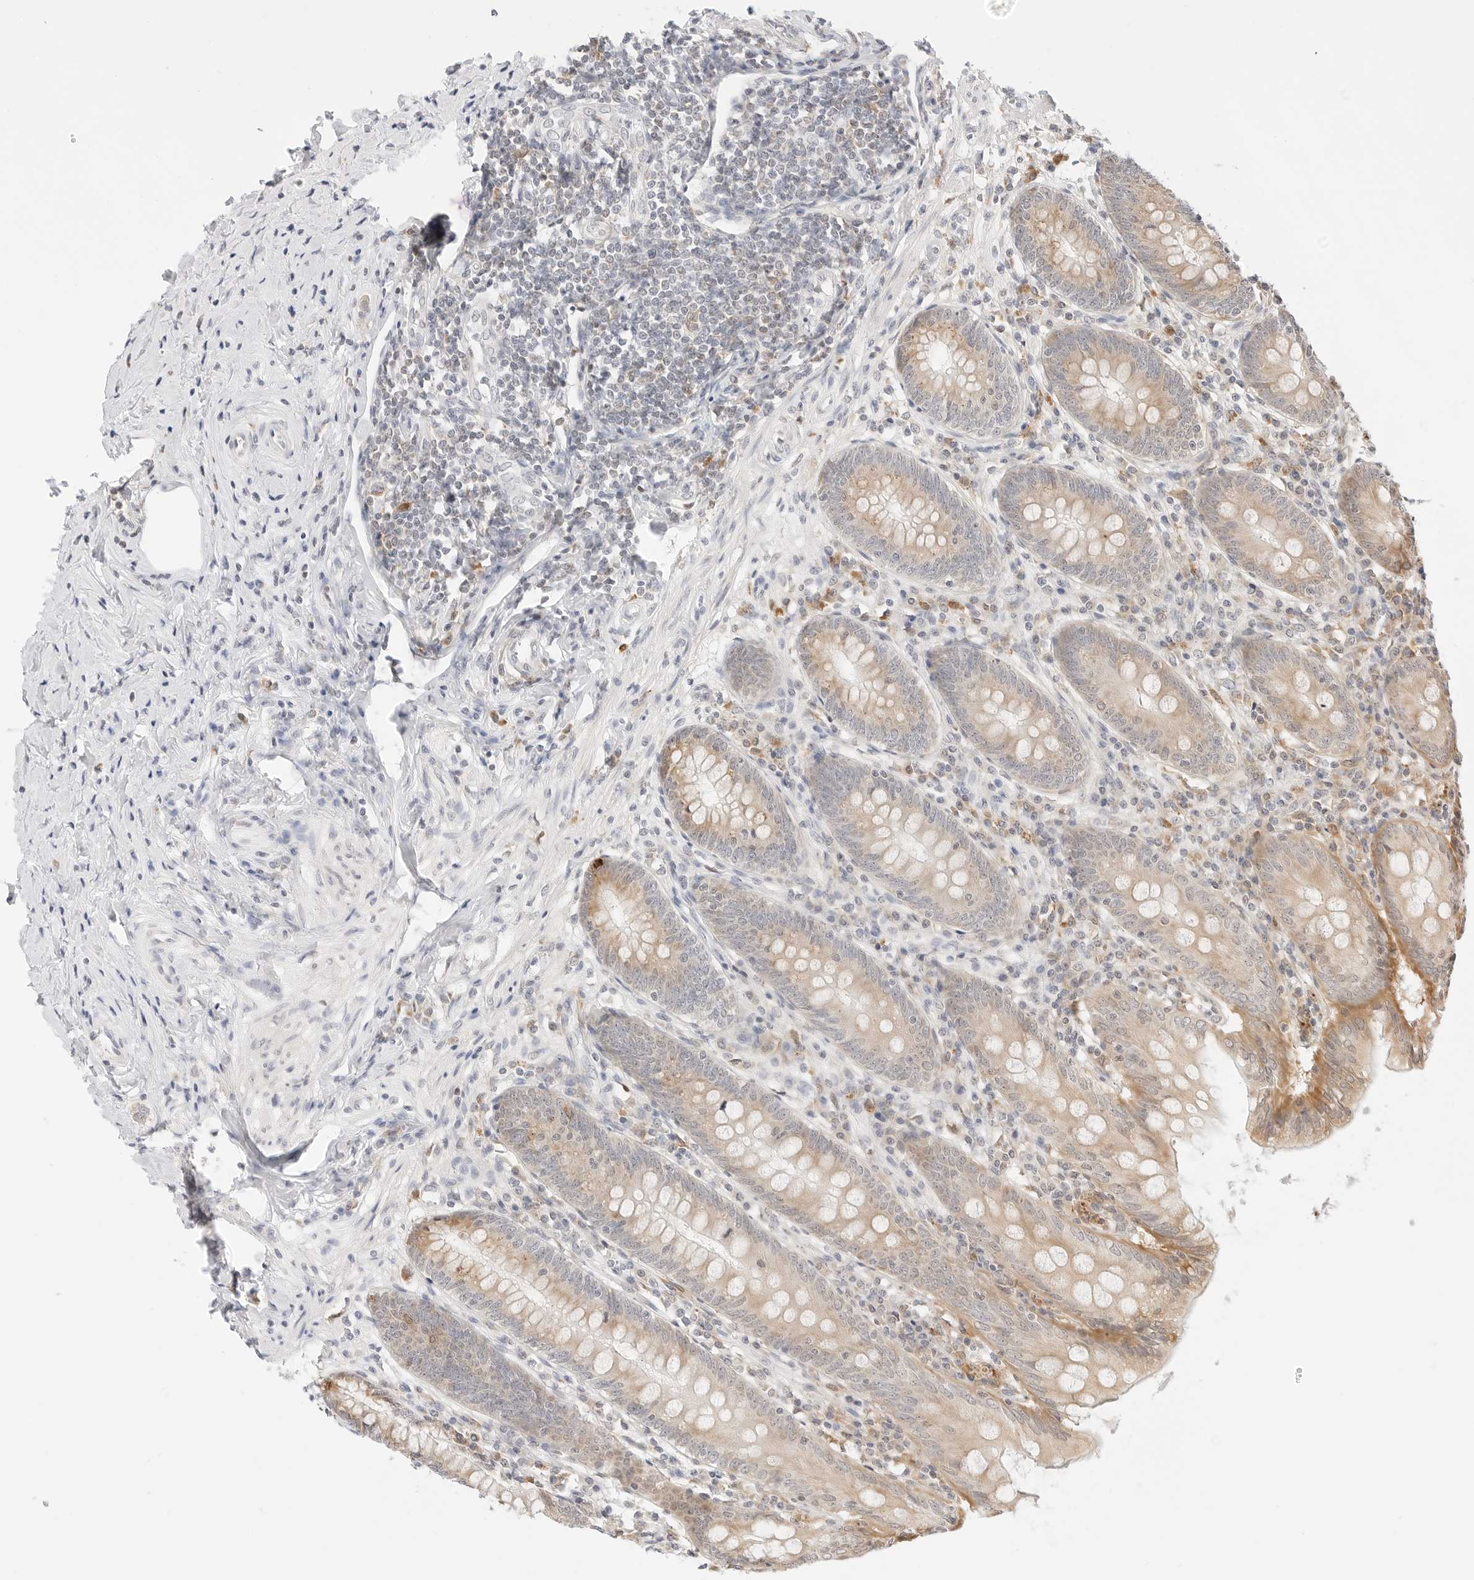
{"staining": {"intensity": "moderate", "quantity": "25%-75%", "location": "cytoplasmic/membranous"}, "tissue": "appendix", "cell_type": "Glandular cells", "image_type": "normal", "snomed": [{"axis": "morphology", "description": "Normal tissue, NOS"}, {"axis": "topography", "description": "Appendix"}], "caption": "Unremarkable appendix was stained to show a protein in brown. There is medium levels of moderate cytoplasmic/membranous expression in about 25%-75% of glandular cells. Ihc stains the protein of interest in brown and the nuclei are stained blue.", "gene": "ERO1B", "patient": {"sex": "female", "age": 54}}